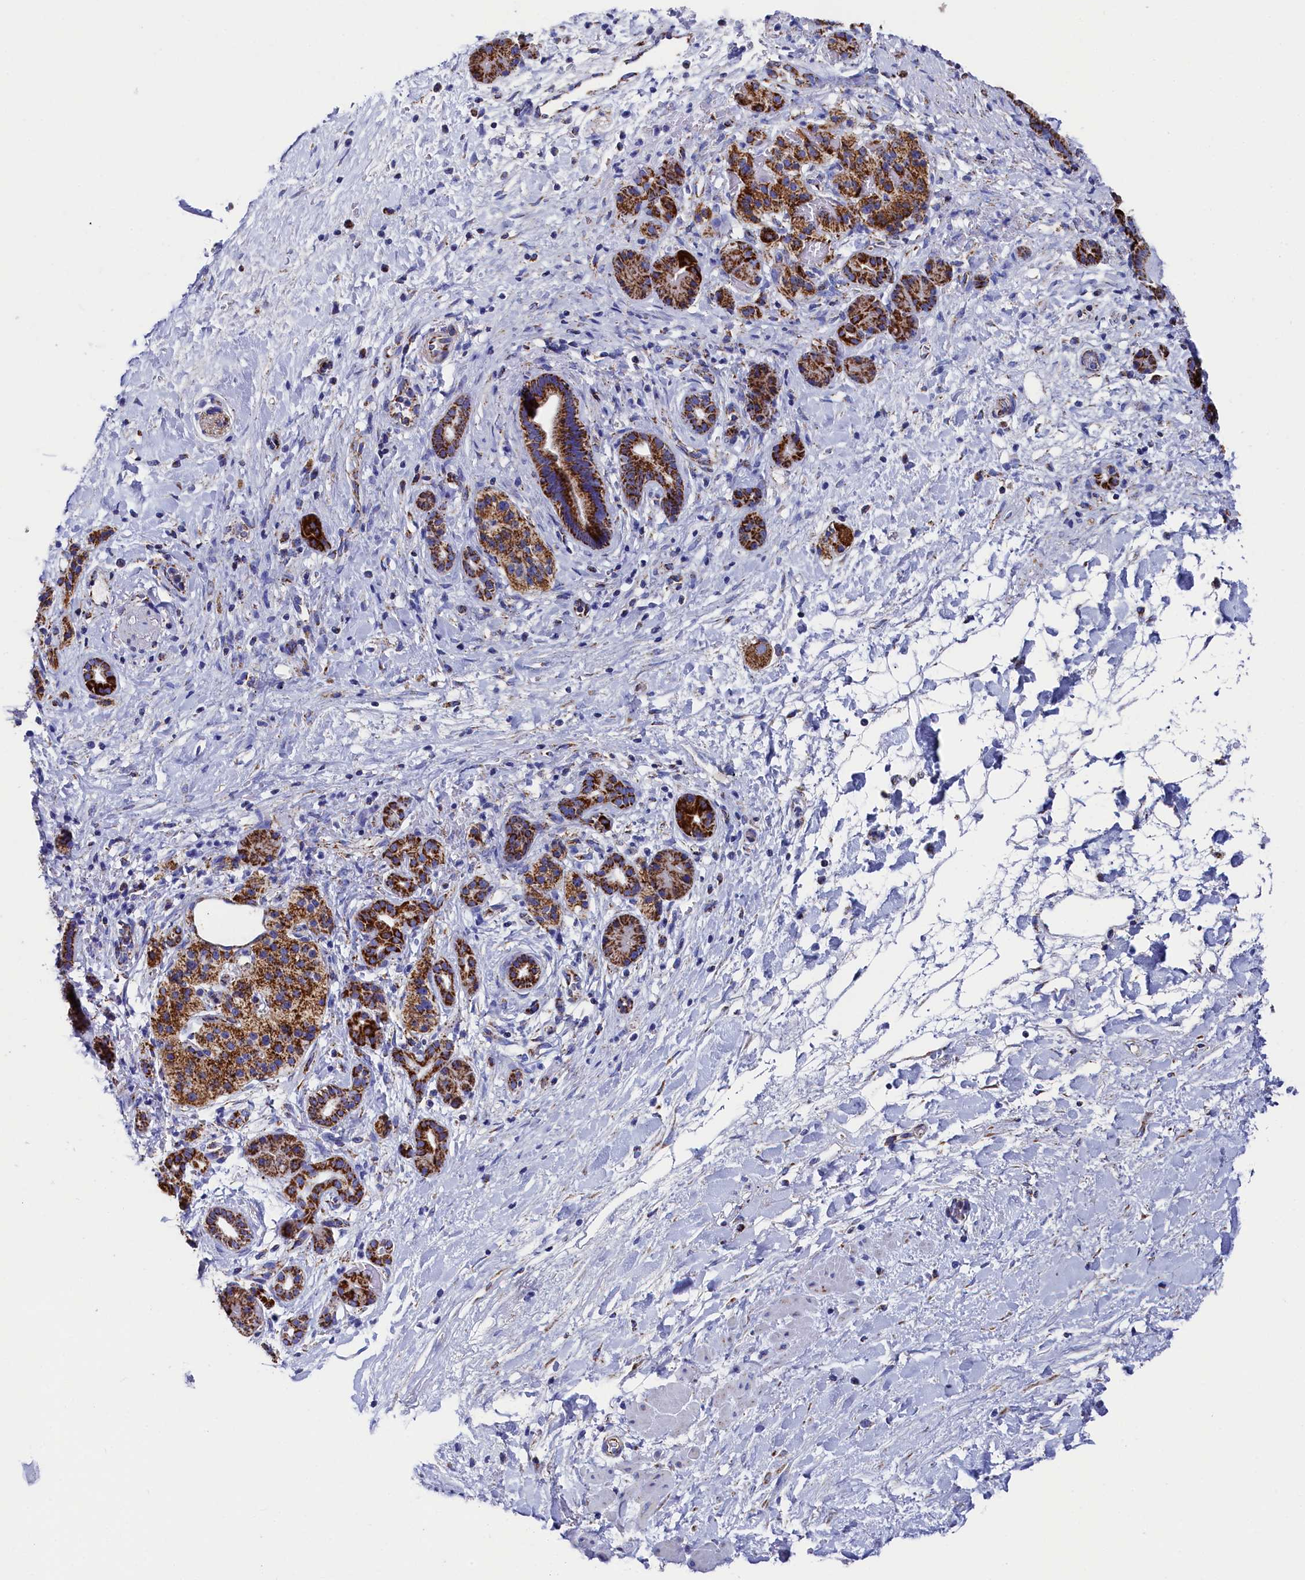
{"staining": {"intensity": "strong", "quantity": ">75%", "location": "cytoplasmic/membranous"}, "tissue": "pancreatic cancer", "cell_type": "Tumor cells", "image_type": "cancer", "snomed": [{"axis": "morphology", "description": "Normal tissue, NOS"}, {"axis": "morphology", "description": "Adenocarcinoma, NOS"}, {"axis": "topography", "description": "Pancreas"}, {"axis": "topography", "description": "Peripheral nerve tissue"}], "caption": "Protein analysis of pancreatic adenocarcinoma tissue reveals strong cytoplasmic/membranous expression in approximately >75% of tumor cells.", "gene": "MMAB", "patient": {"sex": "female", "age": 77}}